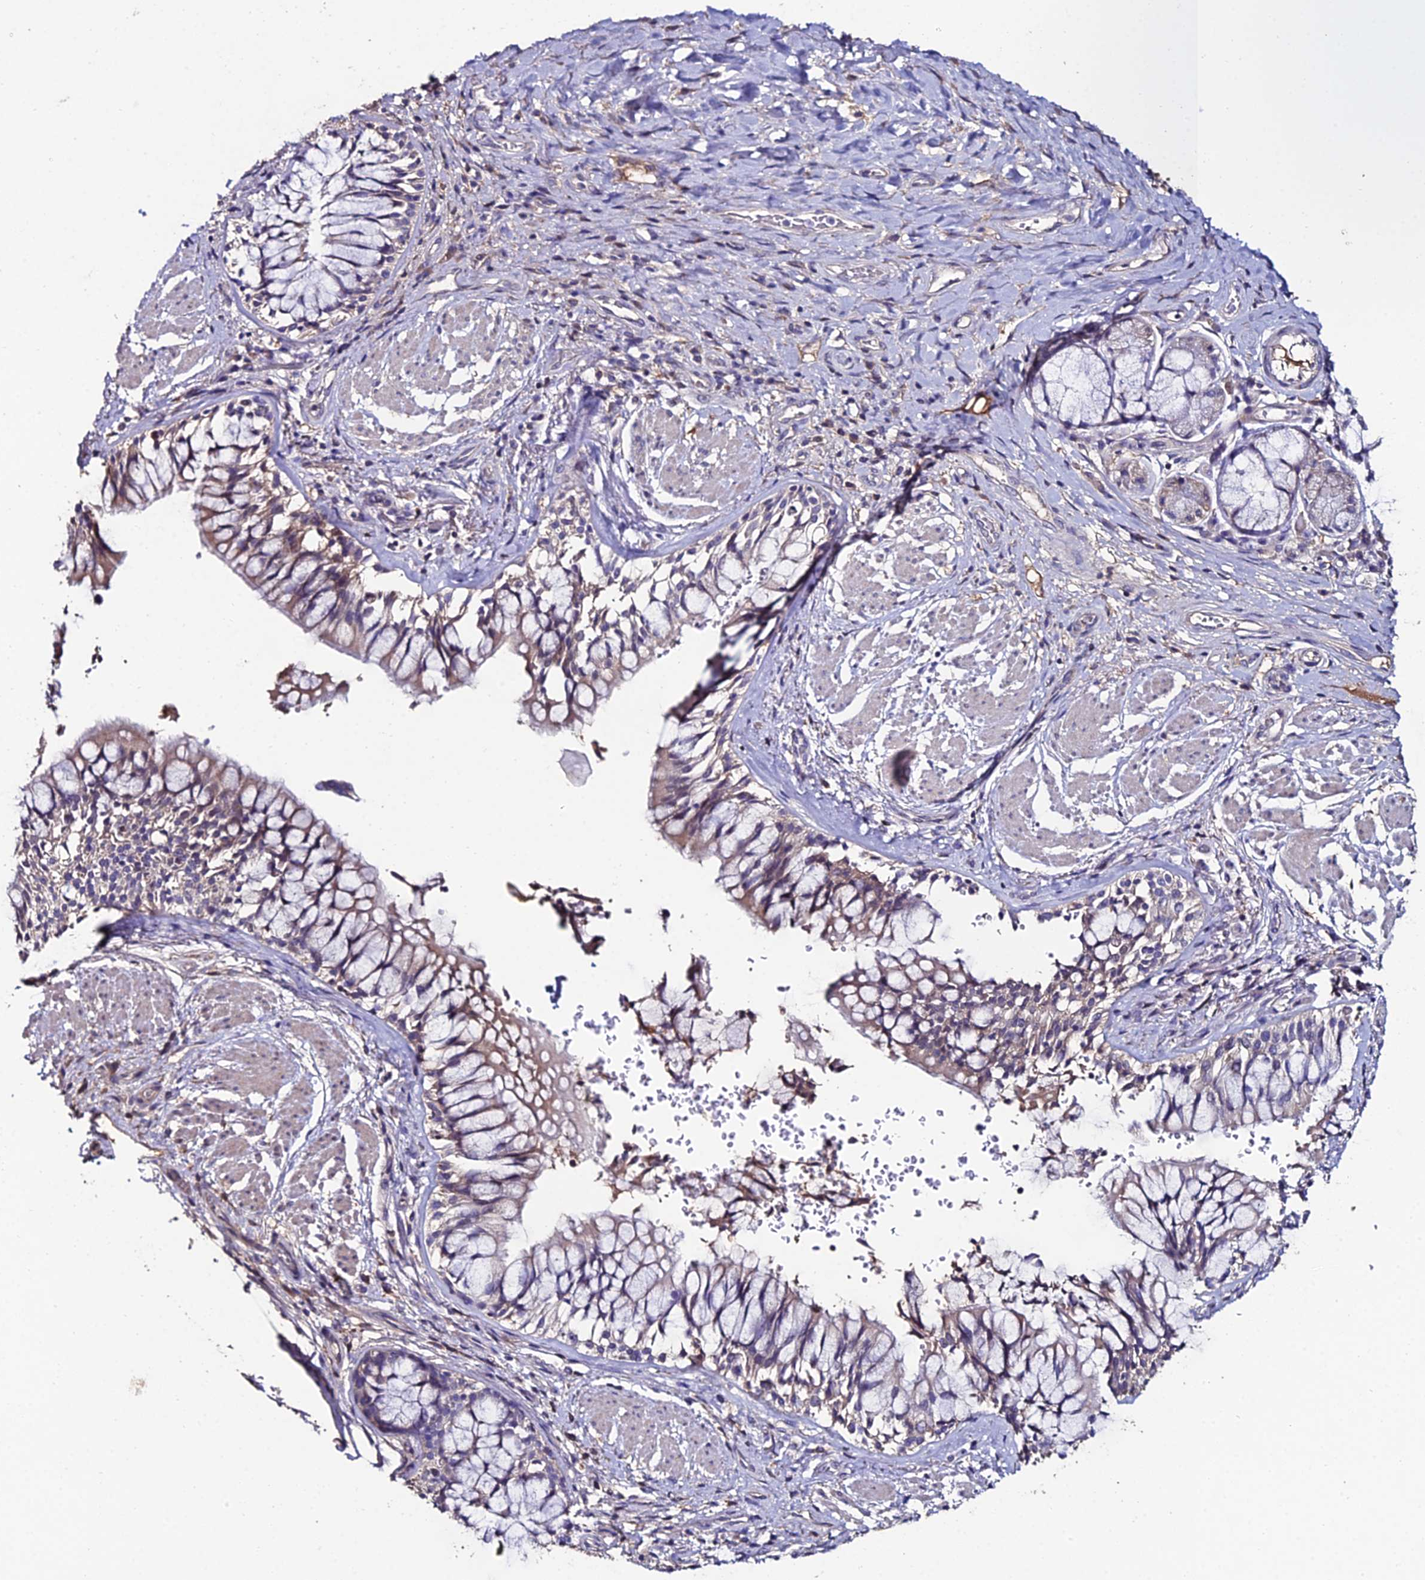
{"staining": {"intensity": "negative", "quantity": "none", "location": "none"}, "tissue": "adipose tissue", "cell_type": "Adipocytes", "image_type": "normal", "snomed": [{"axis": "morphology", "description": "Normal tissue, NOS"}, {"axis": "morphology", "description": "Squamous cell carcinoma, NOS"}, {"axis": "topography", "description": "Bronchus"}, {"axis": "topography", "description": "Lung"}], "caption": "The image shows no staining of adipocytes in benign adipose tissue. (DAB IHC with hematoxylin counter stain).", "gene": "ESRRG", "patient": {"sex": "male", "age": 64}}